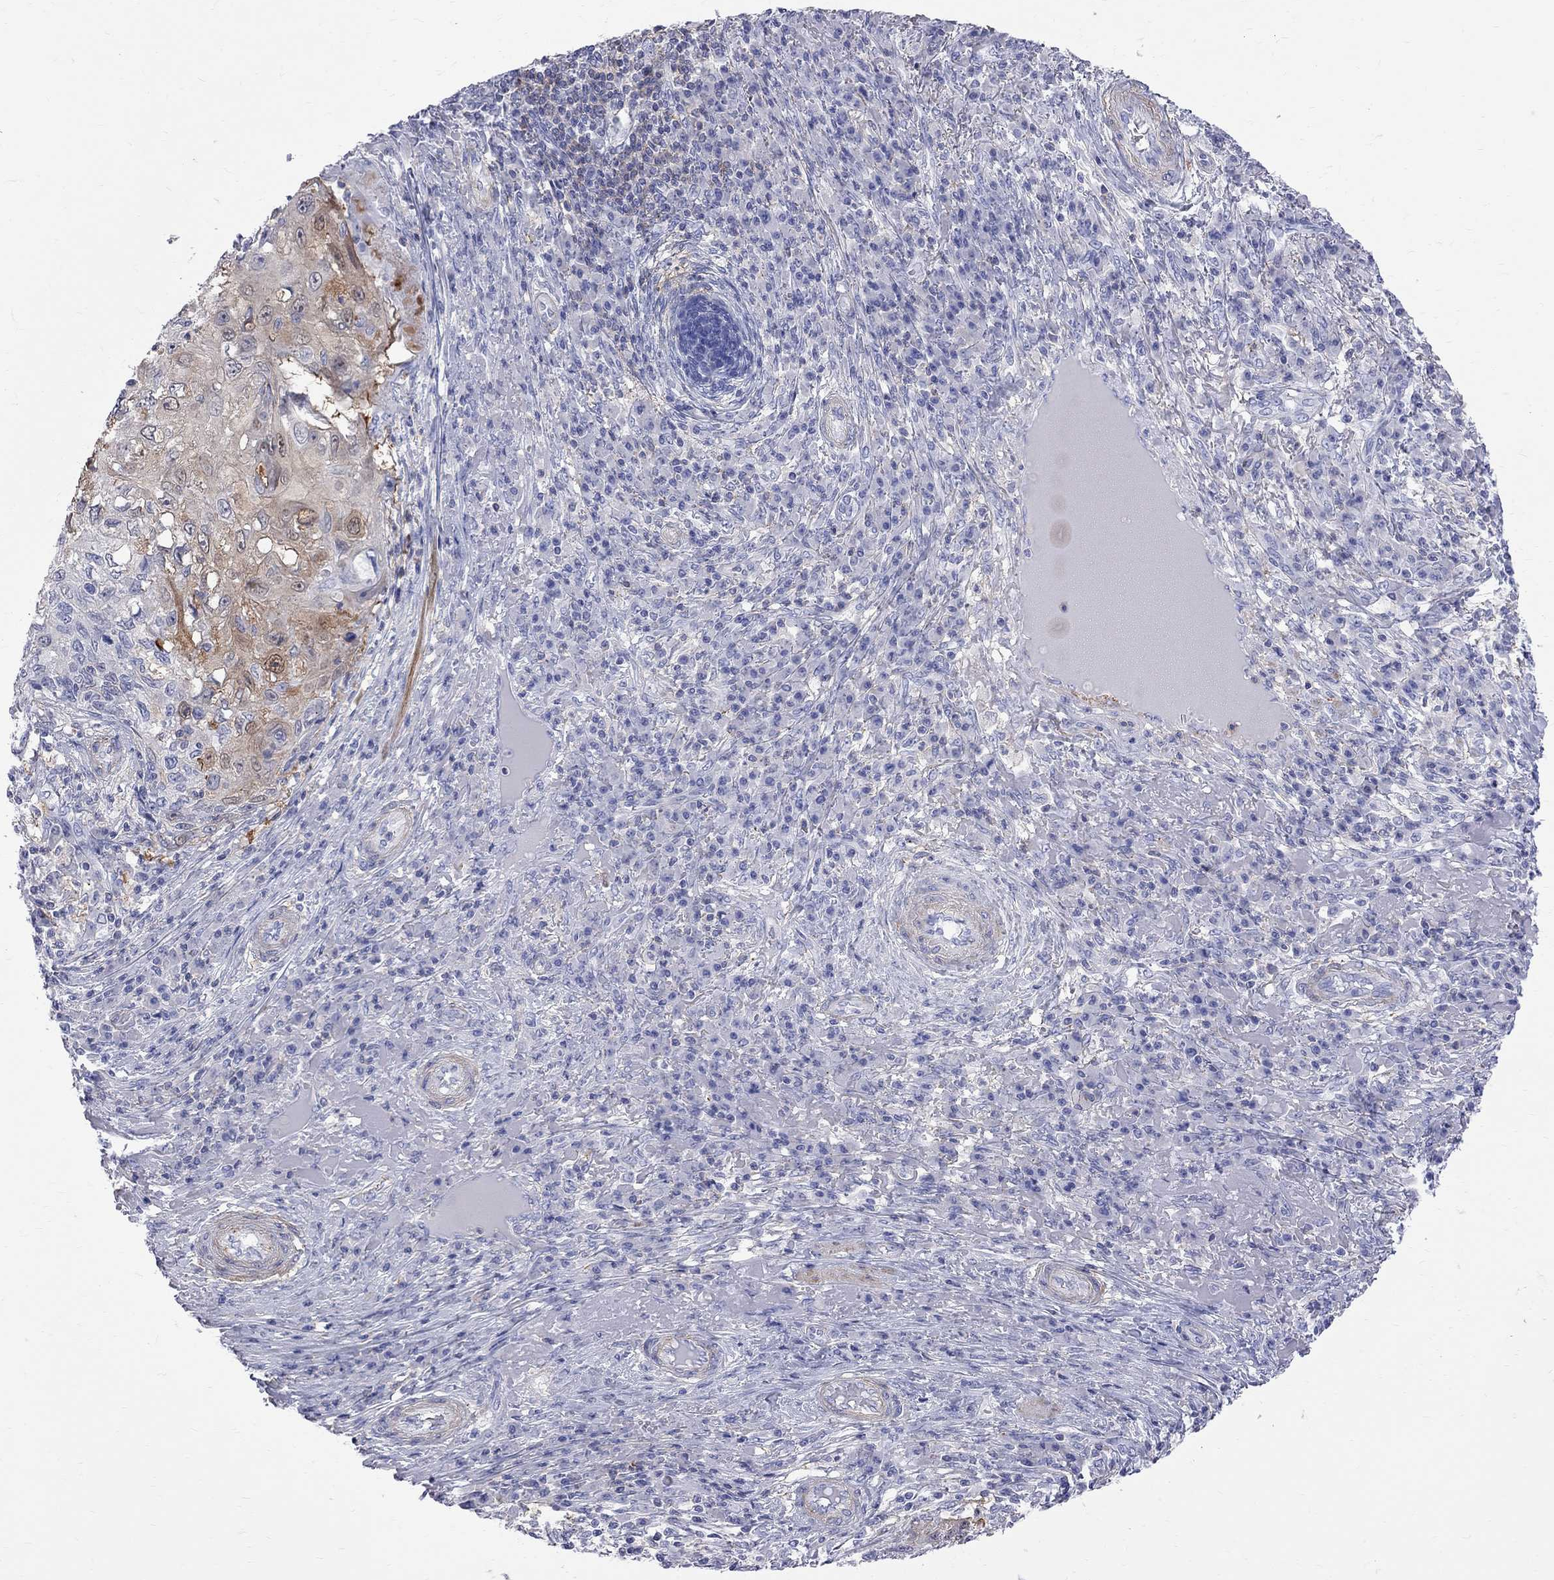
{"staining": {"intensity": "moderate", "quantity": "<25%", "location": "cytoplasmic/membranous"}, "tissue": "skin cancer", "cell_type": "Tumor cells", "image_type": "cancer", "snomed": [{"axis": "morphology", "description": "Squamous cell carcinoma, NOS"}, {"axis": "topography", "description": "Skin"}], "caption": "Human skin cancer stained for a protein (brown) displays moderate cytoplasmic/membranous positive staining in about <25% of tumor cells.", "gene": "S100A3", "patient": {"sex": "male", "age": 92}}